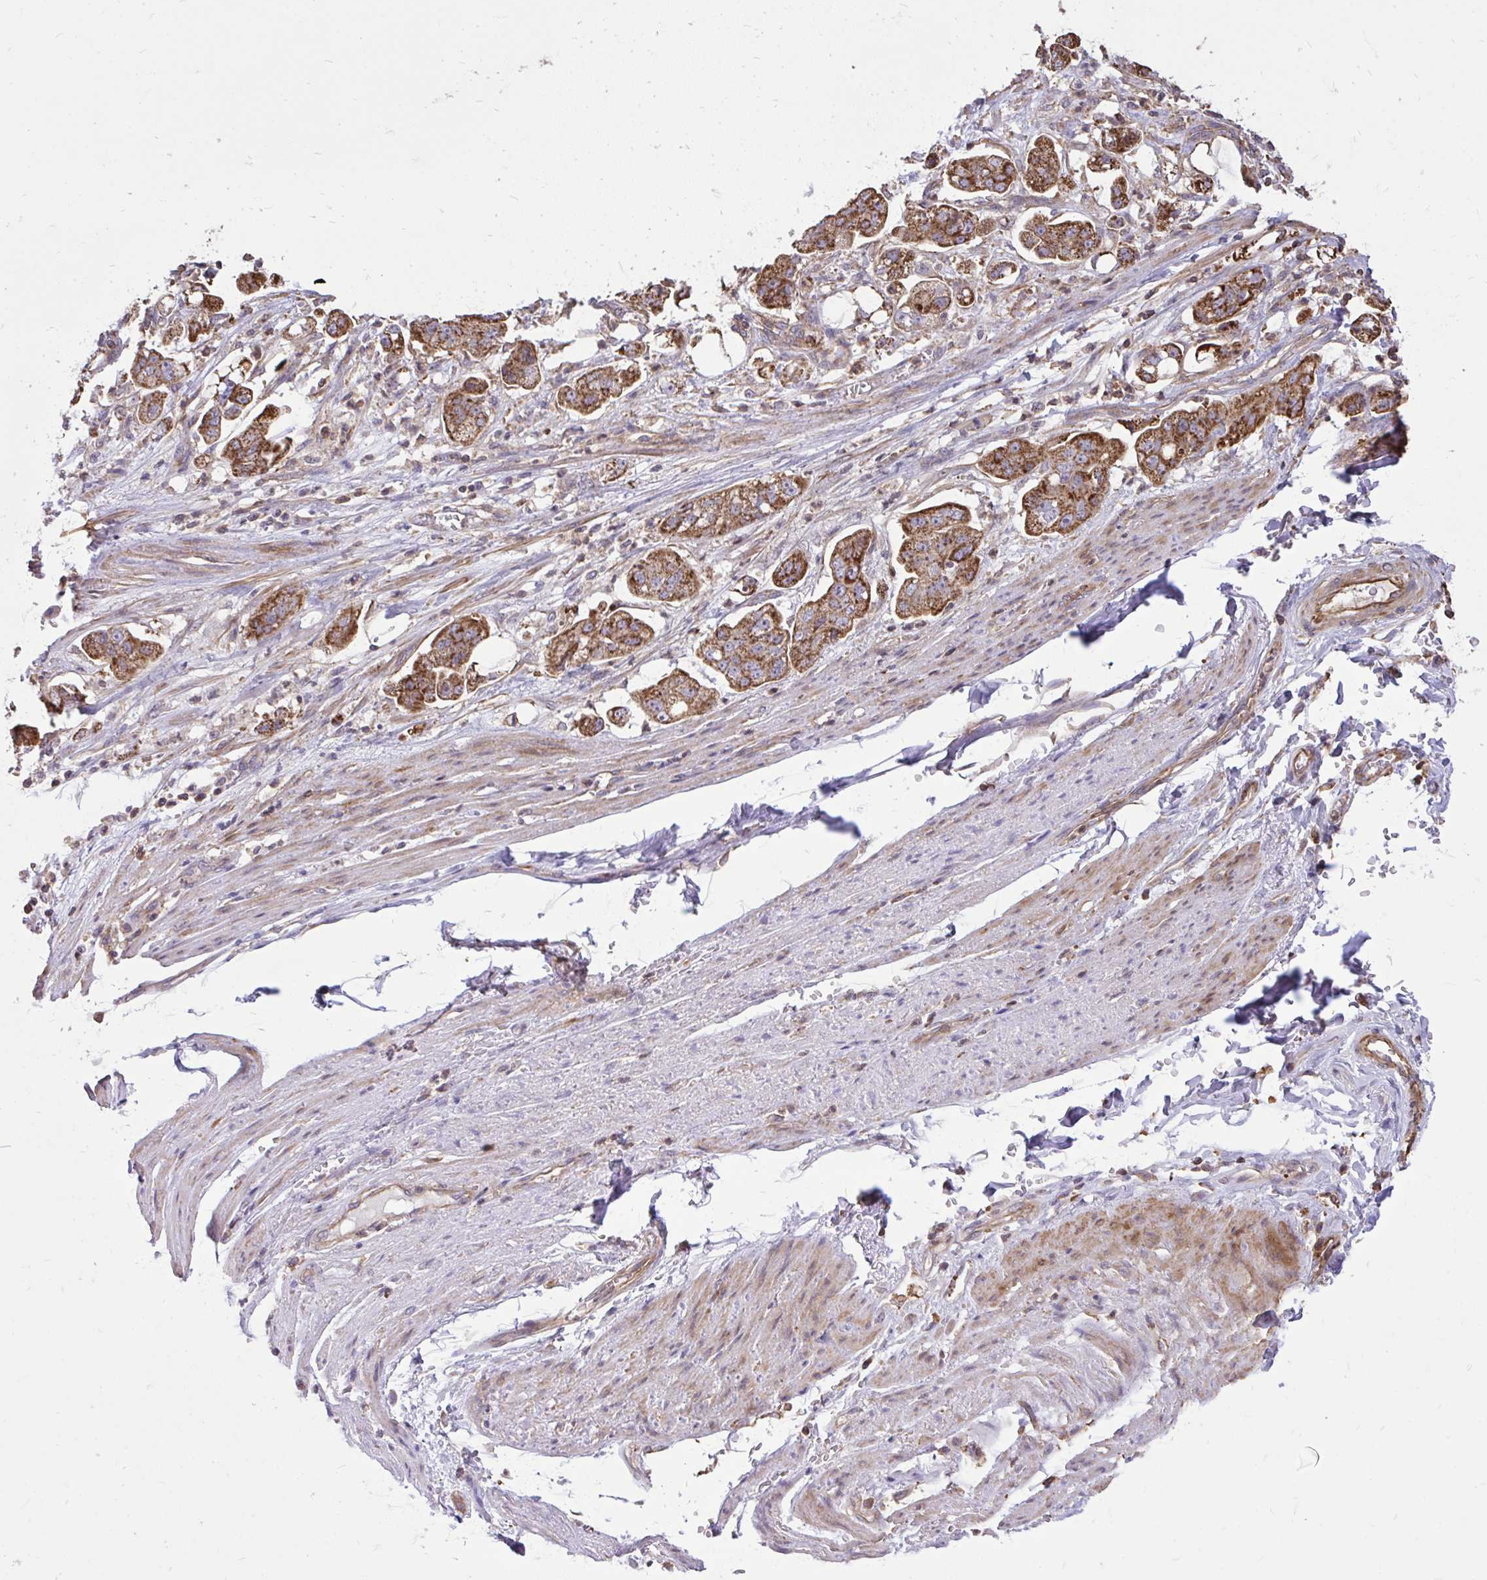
{"staining": {"intensity": "strong", "quantity": ">75%", "location": "cytoplasmic/membranous"}, "tissue": "stomach cancer", "cell_type": "Tumor cells", "image_type": "cancer", "snomed": [{"axis": "morphology", "description": "Adenocarcinoma, NOS"}, {"axis": "topography", "description": "Stomach"}], "caption": "Adenocarcinoma (stomach) stained with a brown dye shows strong cytoplasmic/membranous positive expression in approximately >75% of tumor cells.", "gene": "SLC7A5", "patient": {"sex": "male", "age": 62}}